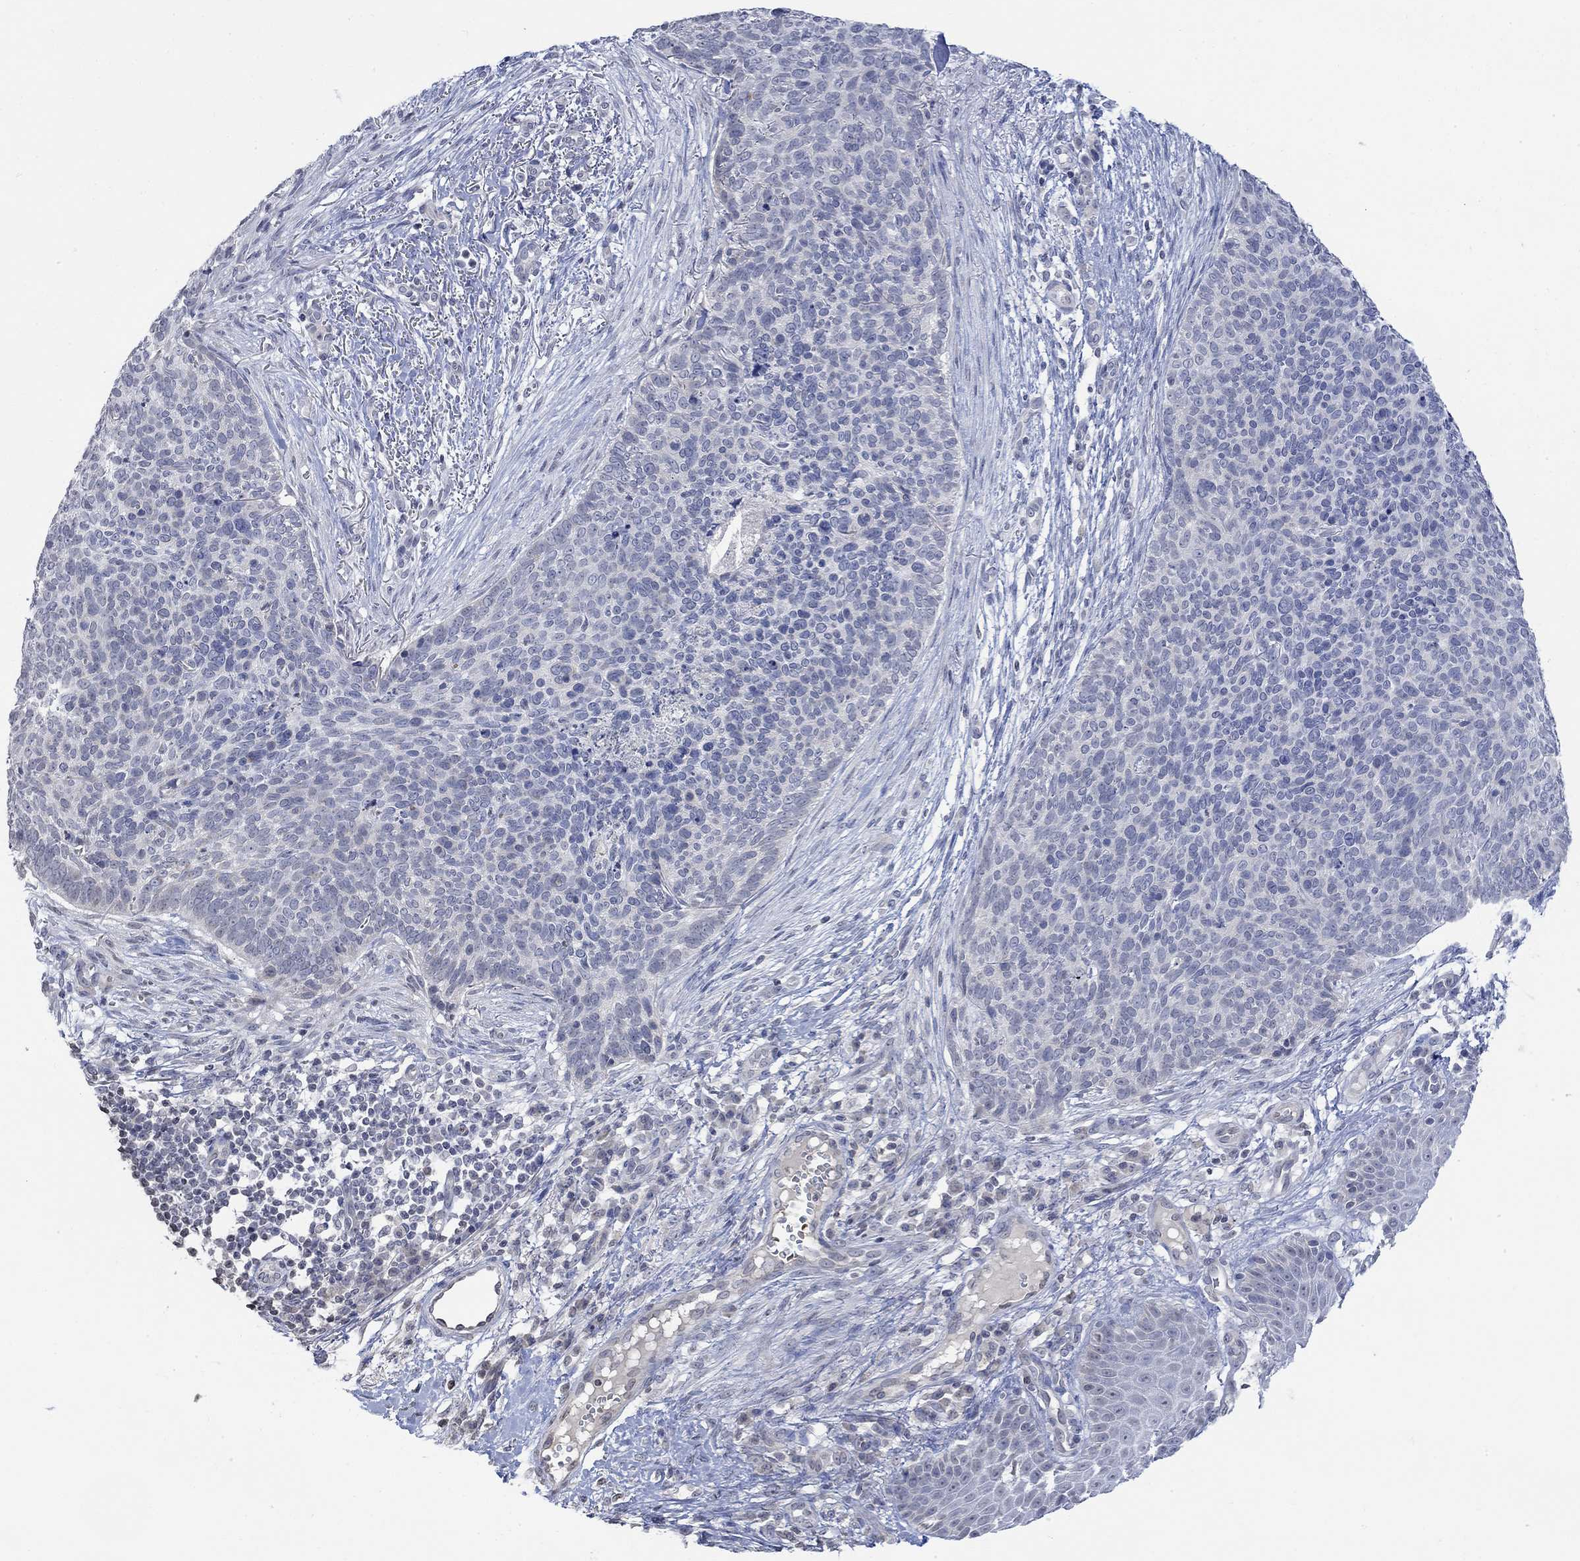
{"staining": {"intensity": "negative", "quantity": "none", "location": "none"}, "tissue": "skin cancer", "cell_type": "Tumor cells", "image_type": "cancer", "snomed": [{"axis": "morphology", "description": "Basal cell carcinoma"}, {"axis": "topography", "description": "Skin"}], "caption": "The immunohistochemistry histopathology image has no significant staining in tumor cells of skin cancer (basal cell carcinoma) tissue.", "gene": "TMEM255A", "patient": {"sex": "male", "age": 64}}